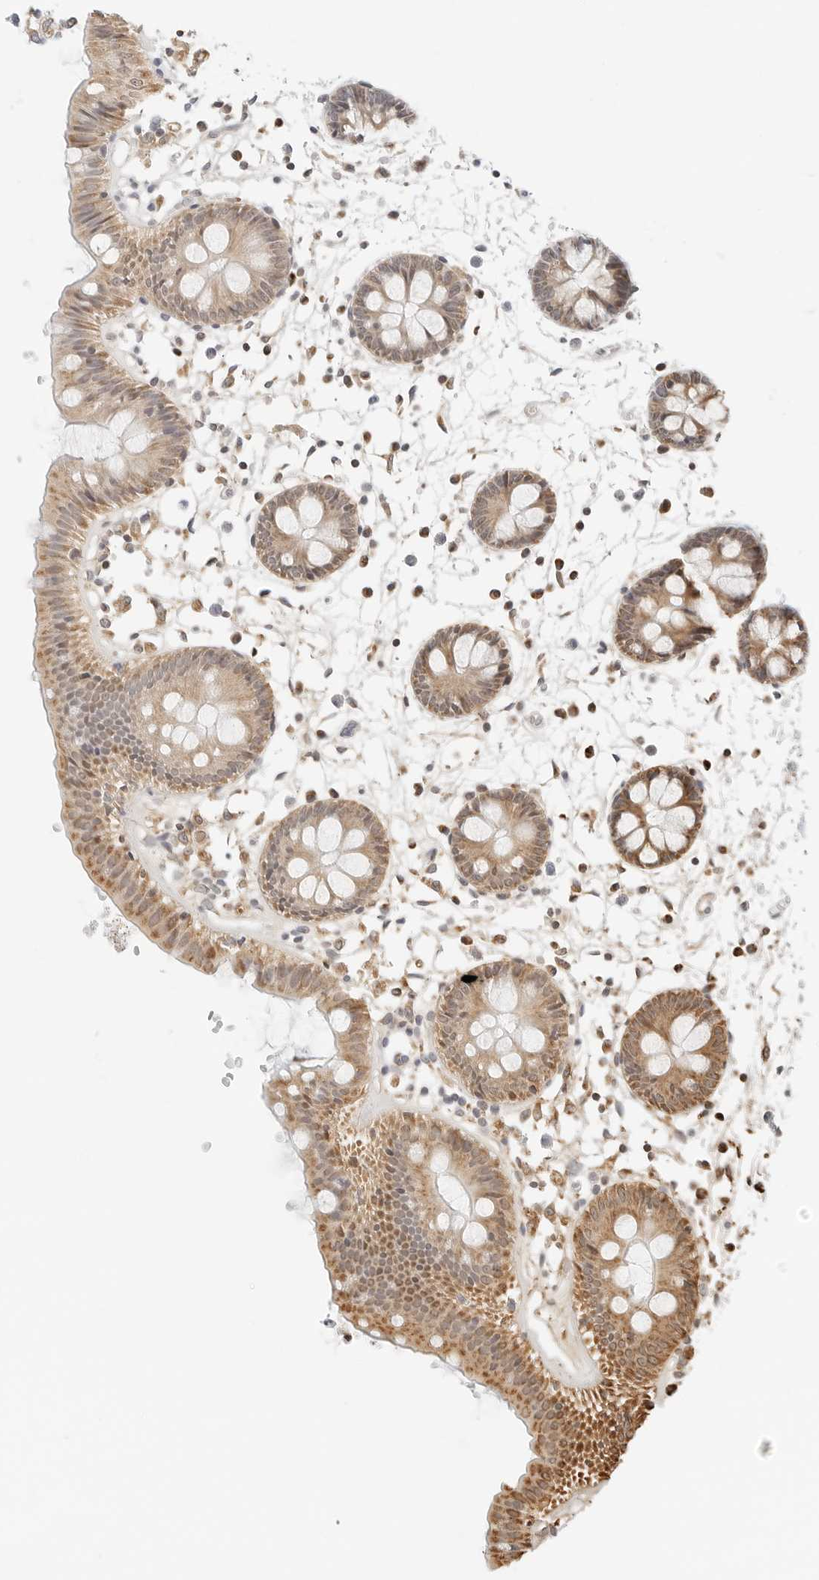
{"staining": {"intensity": "weak", "quantity": ">75%", "location": "cytoplasmic/membranous,nuclear"}, "tissue": "colon", "cell_type": "Endothelial cells", "image_type": "normal", "snomed": [{"axis": "morphology", "description": "Normal tissue, NOS"}, {"axis": "topography", "description": "Colon"}], "caption": "High-magnification brightfield microscopy of unremarkable colon stained with DAB (3,3'-diaminobenzidine) (brown) and counterstained with hematoxylin (blue). endothelial cells exhibit weak cytoplasmic/membranous,nuclear expression is appreciated in about>75% of cells.", "gene": "ATL1", "patient": {"sex": "male", "age": 56}}